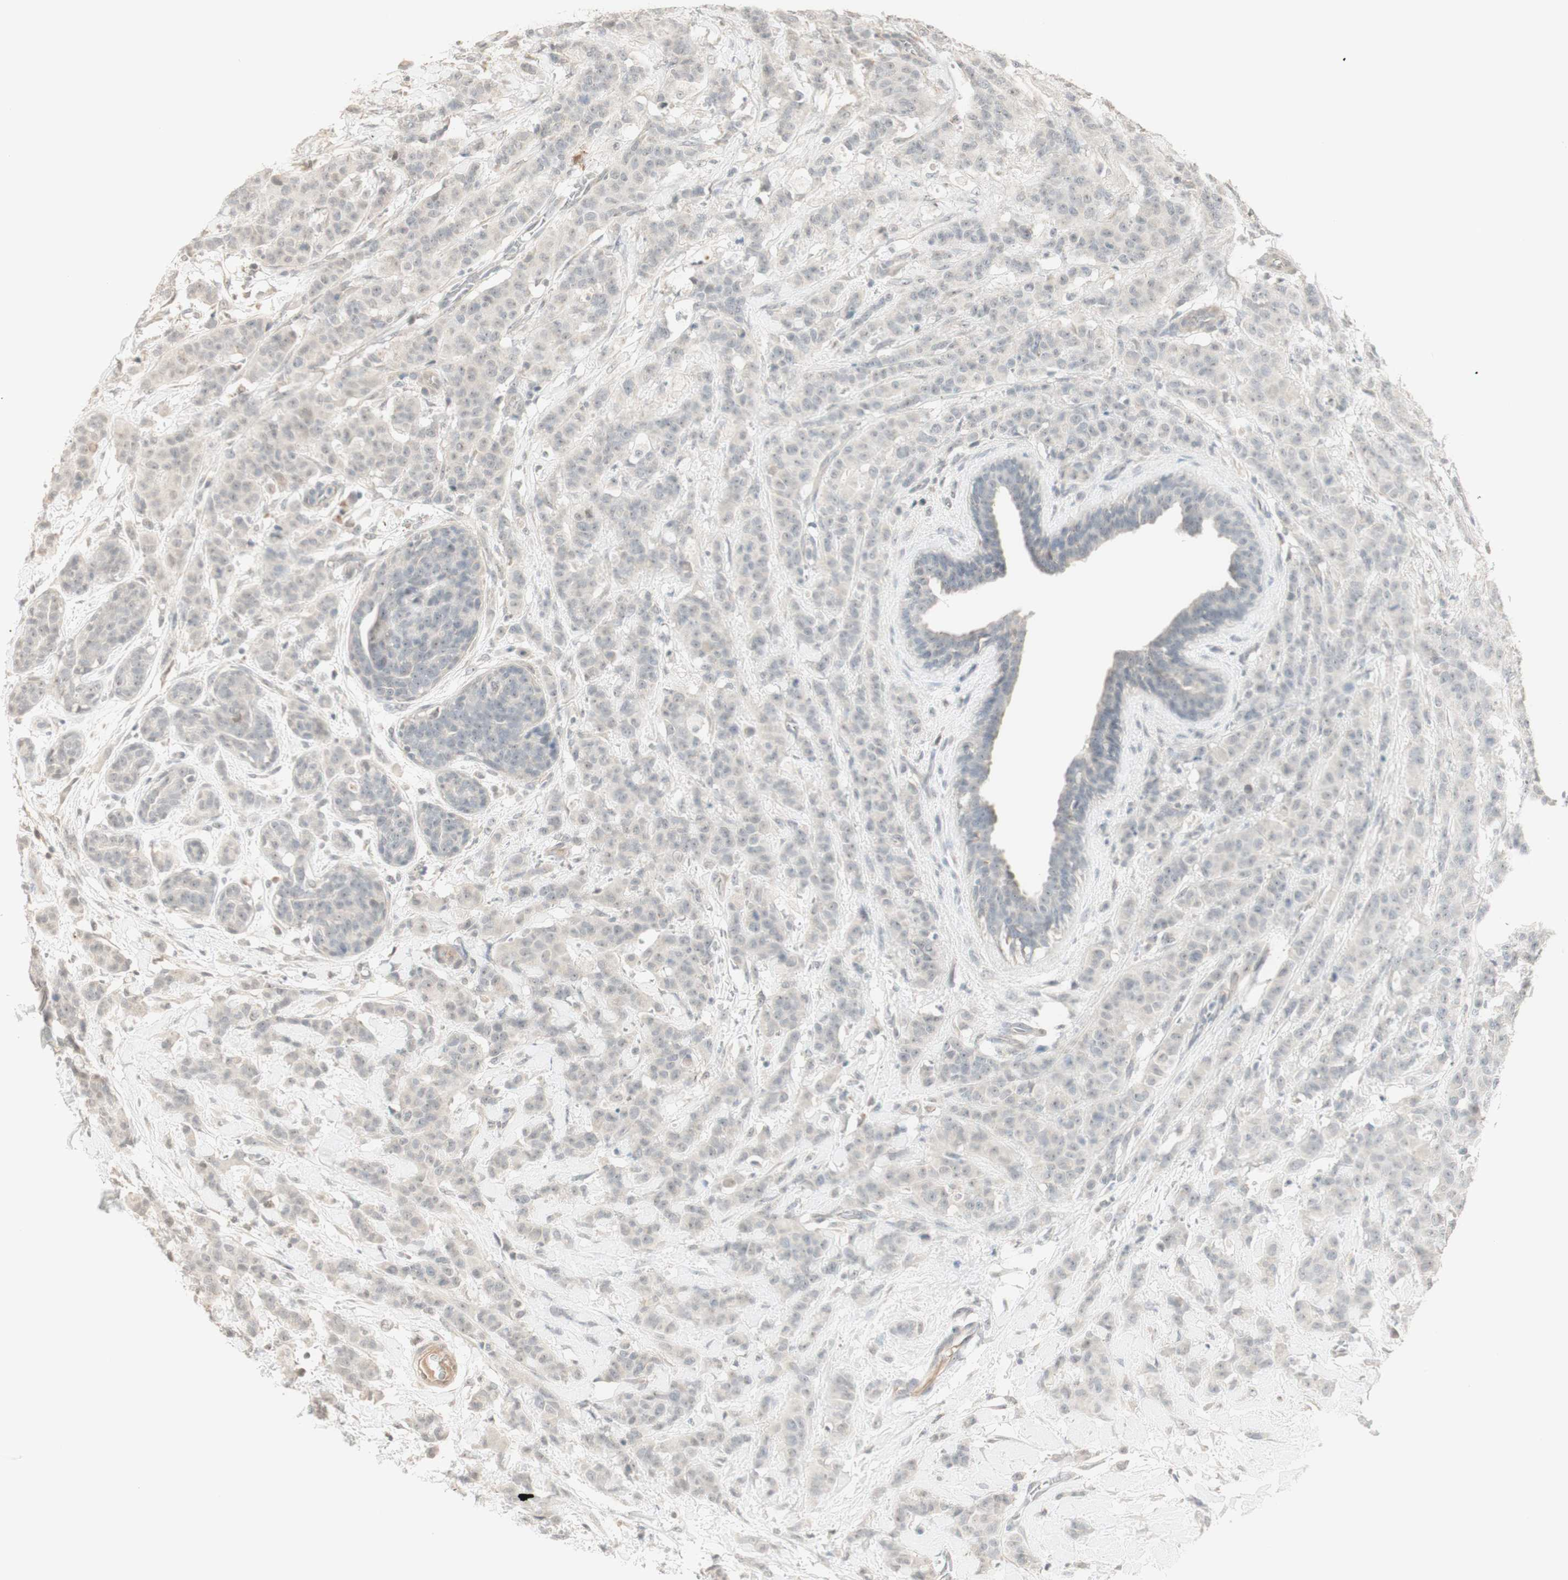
{"staining": {"intensity": "negative", "quantity": "none", "location": "none"}, "tissue": "breast cancer", "cell_type": "Tumor cells", "image_type": "cancer", "snomed": [{"axis": "morphology", "description": "Normal tissue, NOS"}, {"axis": "morphology", "description": "Duct carcinoma"}, {"axis": "topography", "description": "Breast"}], "caption": "Tumor cells show no significant protein staining in breast cancer (infiltrating ductal carcinoma).", "gene": "PLCD4", "patient": {"sex": "female", "age": 40}}